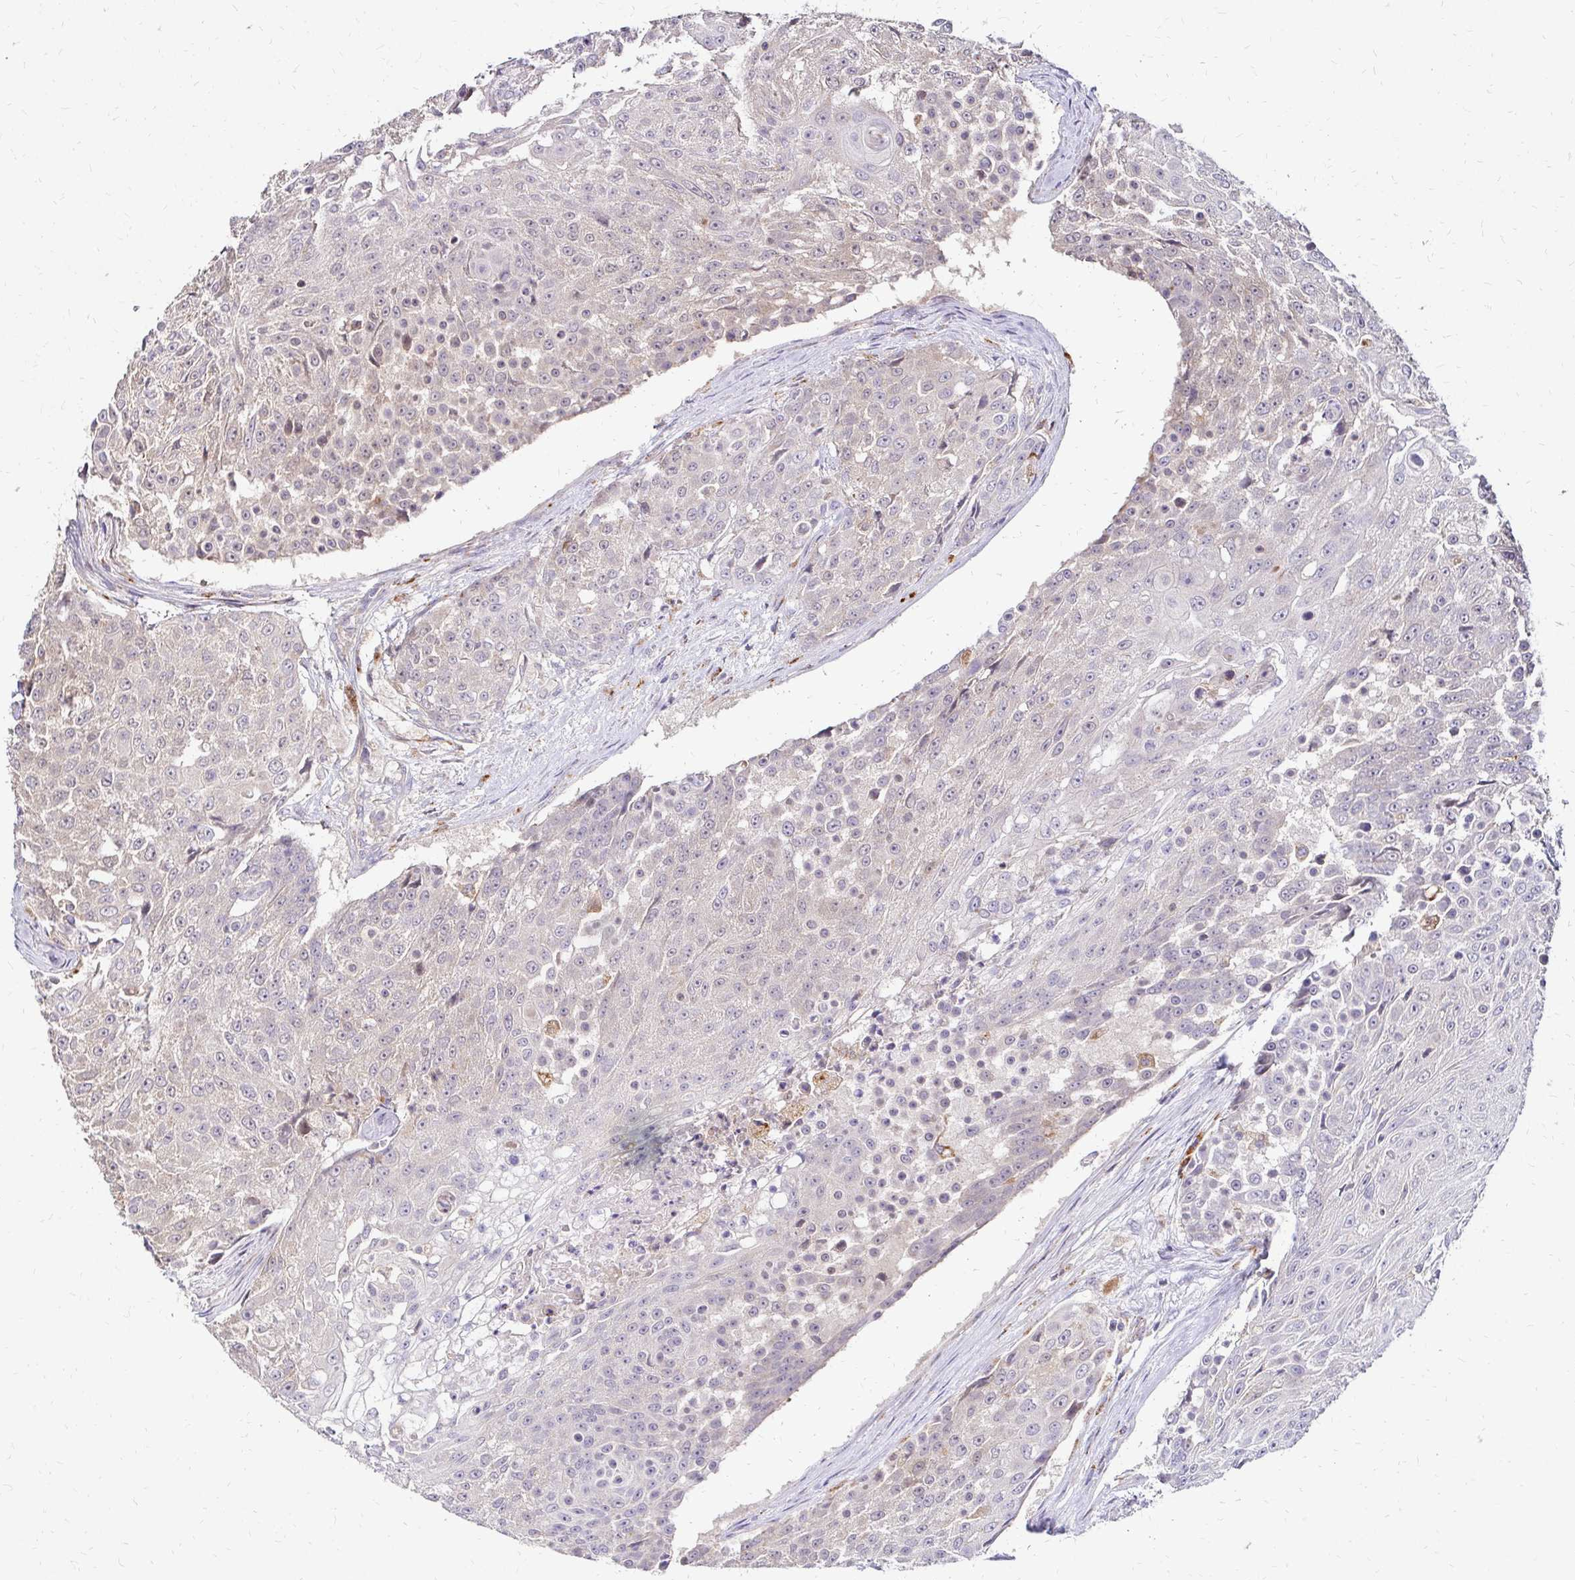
{"staining": {"intensity": "negative", "quantity": "none", "location": "none"}, "tissue": "urothelial cancer", "cell_type": "Tumor cells", "image_type": "cancer", "snomed": [{"axis": "morphology", "description": "Urothelial carcinoma, High grade"}, {"axis": "topography", "description": "Urinary bladder"}], "caption": "The immunohistochemistry photomicrograph has no significant positivity in tumor cells of urothelial carcinoma (high-grade) tissue.", "gene": "IDUA", "patient": {"sex": "female", "age": 63}}